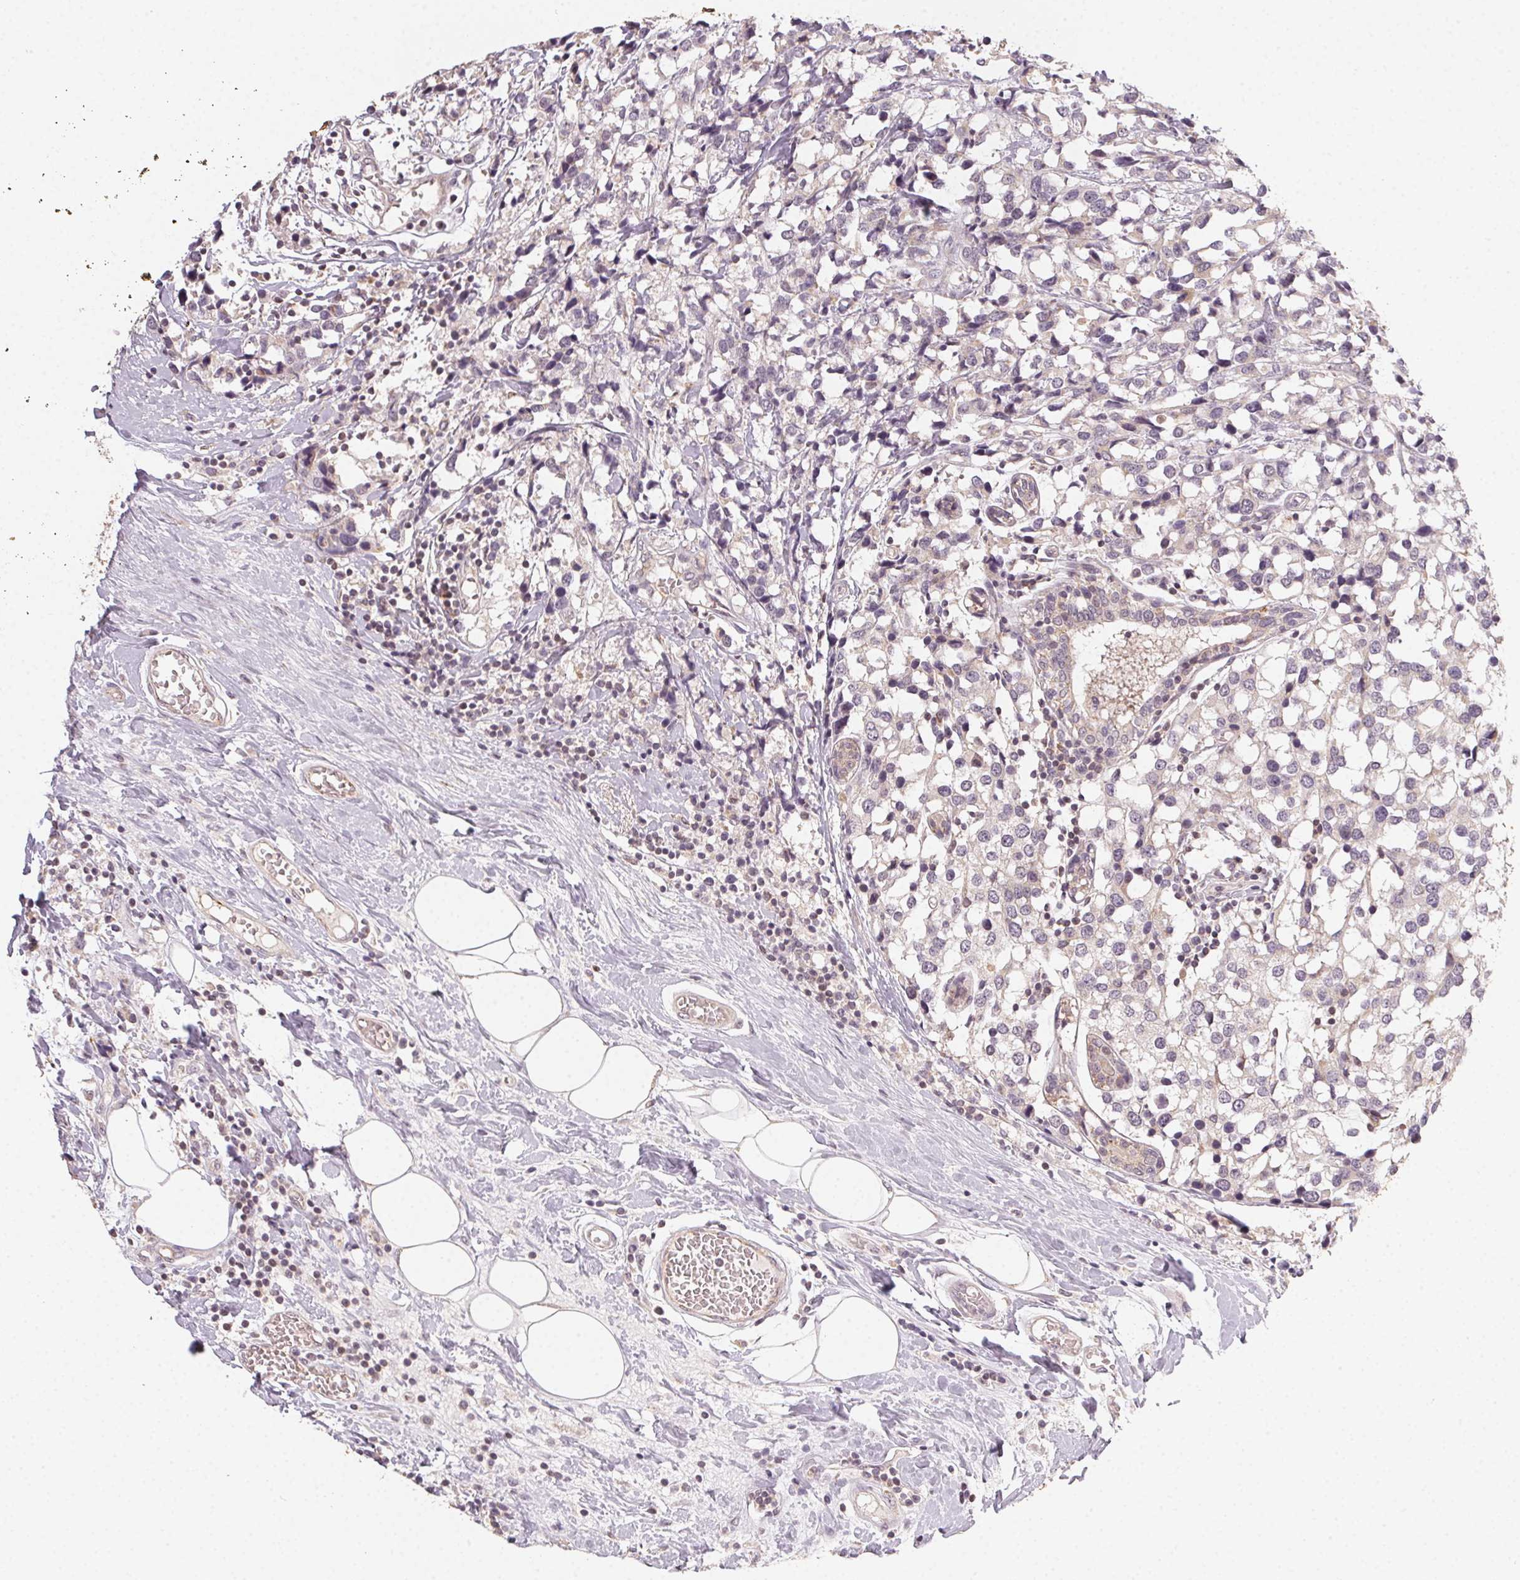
{"staining": {"intensity": "weak", "quantity": "<25%", "location": "cytoplasmic/membranous"}, "tissue": "breast cancer", "cell_type": "Tumor cells", "image_type": "cancer", "snomed": [{"axis": "morphology", "description": "Lobular carcinoma"}, {"axis": "topography", "description": "Breast"}], "caption": "Tumor cells show no significant staining in breast cancer.", "gene": "NCOA4", "patient": {"sex": "female", "age": 59}}